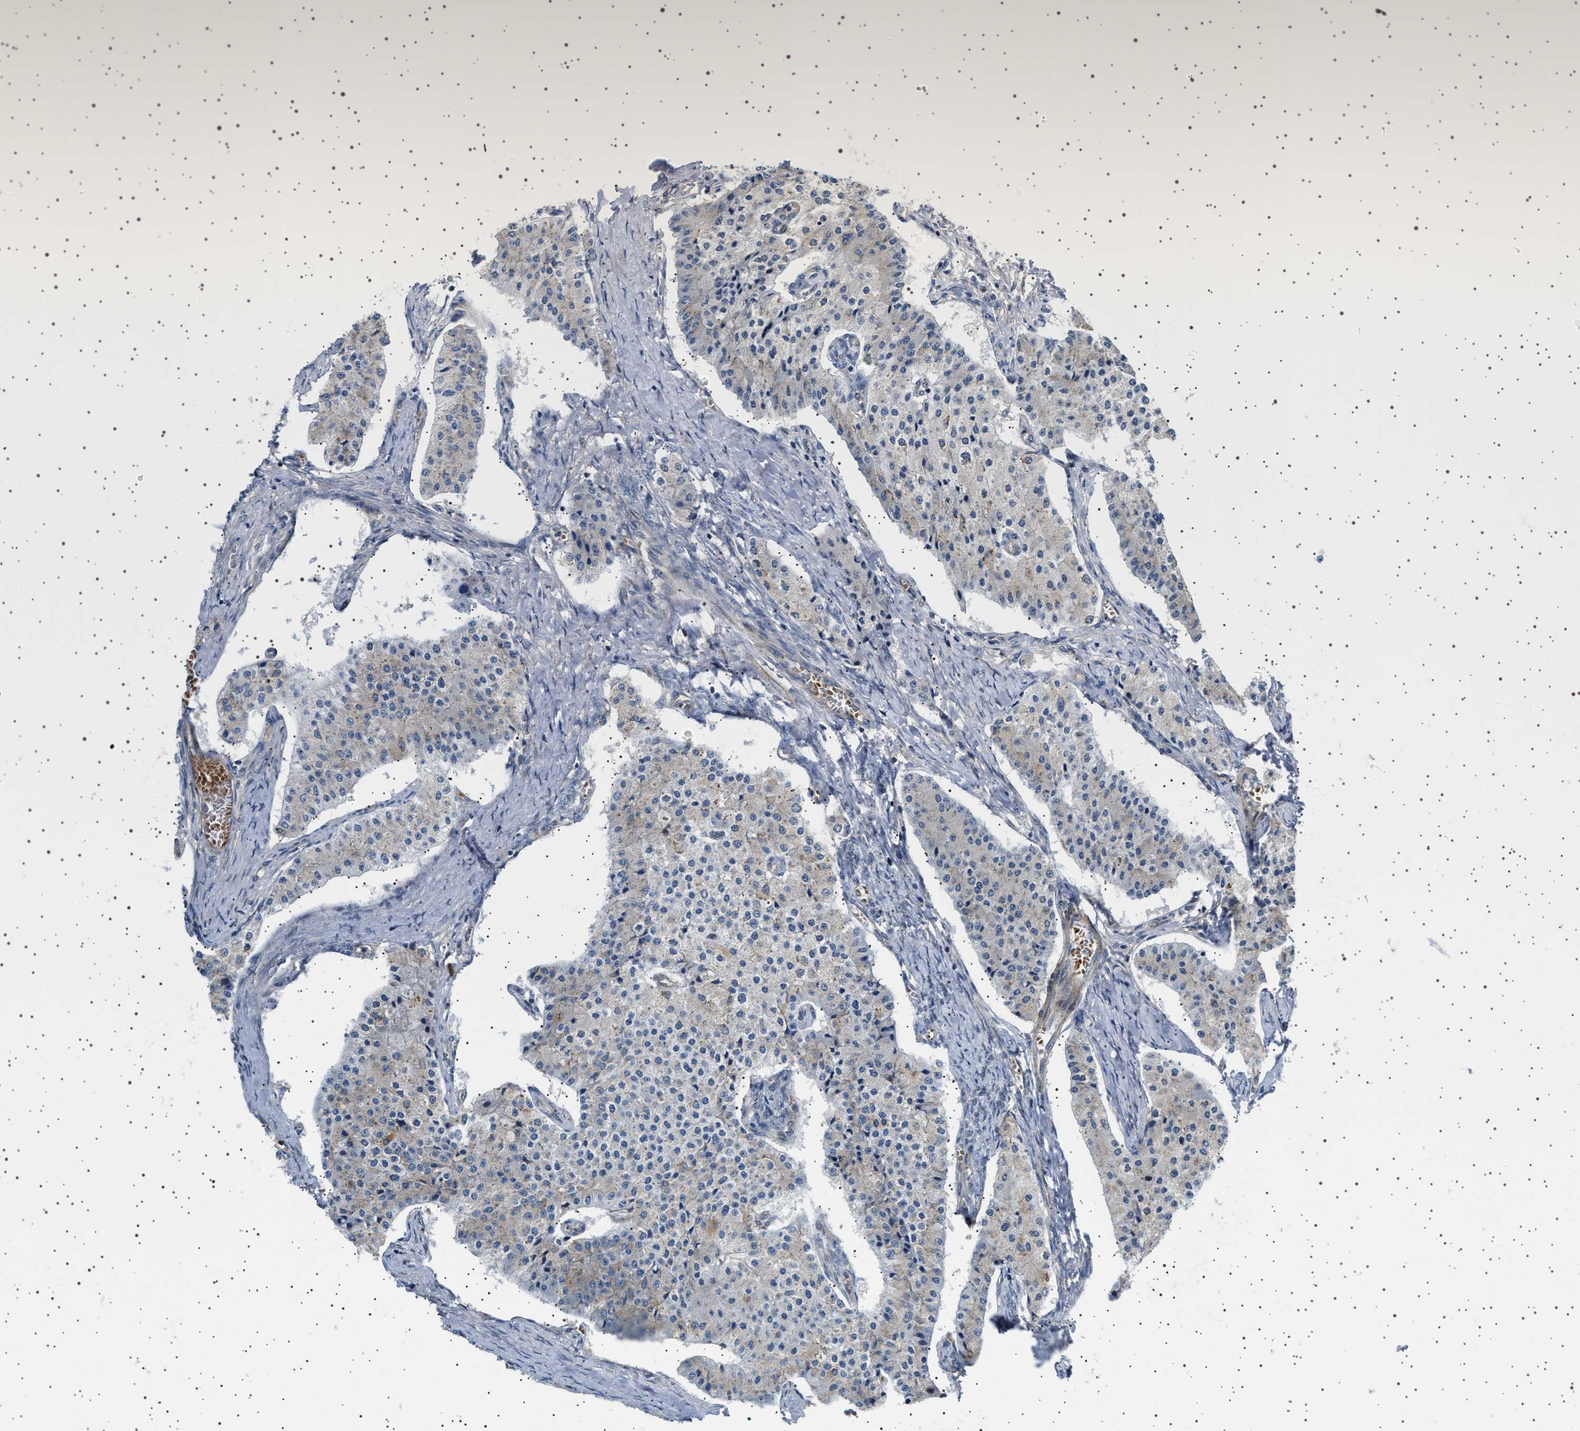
{"staining": {"intensity": "negative", "quantity": "none", "location": "none"}, "tissue": "carcinoid", "cell_type": "Tumor cells", "image_type": "cancer", "snomed": [{"axis": "morphology", "description": "Carcinoid, malignant, NOS"}, {"axis": "topography", "description": "Colon"}], "caption": "IHC image of carcinoid stained for a protein (brown), which displays no expression in tumor cells. (Brightfield microscopy of DAB (3,3'-diaminobenzidine) immunohistochemistry (IHC) at high magnification).", "gene": "BAG3", "patient": {"sex": "female", "age": 52}}